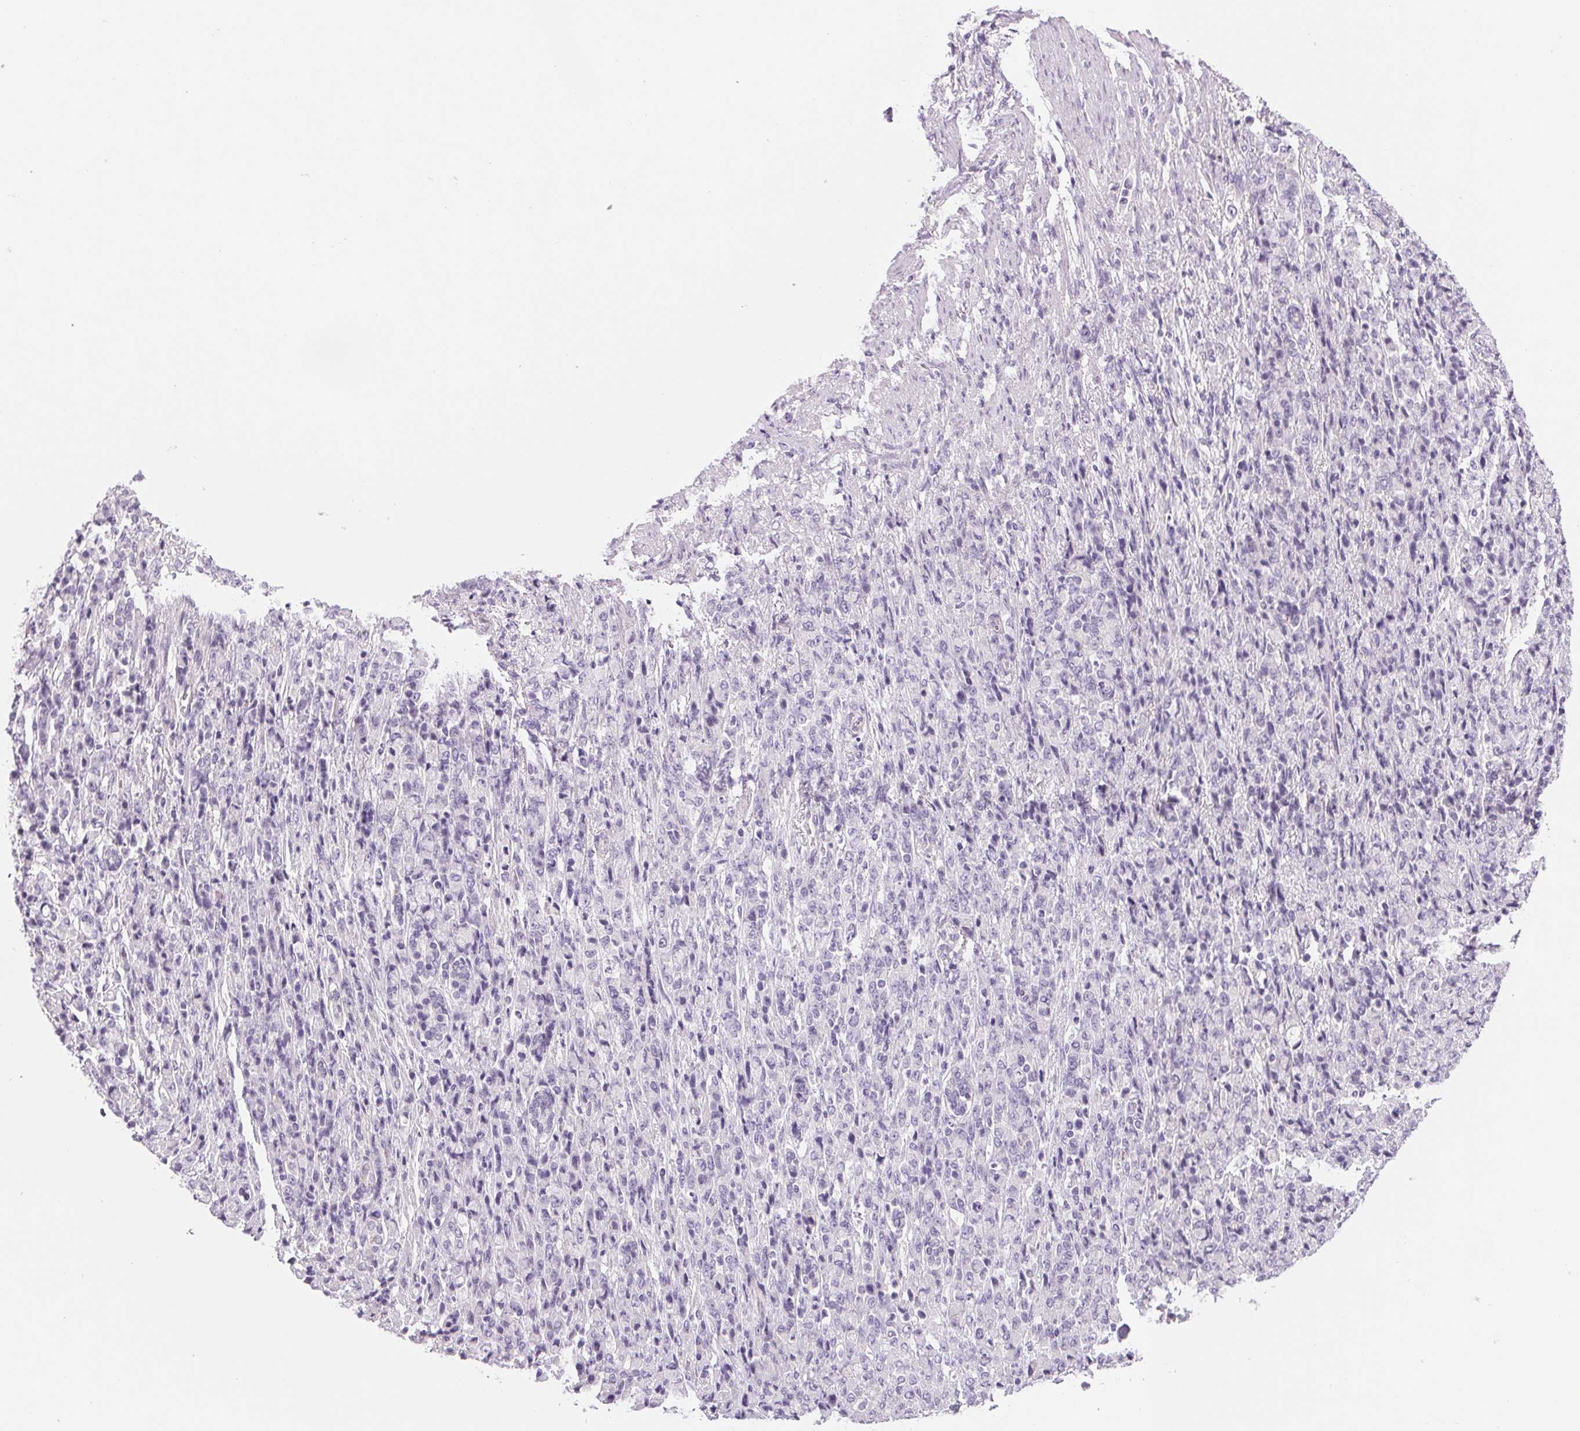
{"staining": {"intensity": "negative", "quantity": "none", "location": "none"}, "tissue": "stomach cancer", "cell_type": "Tumor cells", "image_type": "cancer", "snomed": [{"axis": "morphology", "description": "Adenocarcinoma, NOS"}, {"axis": "topography", "description": "Stomach"}], "caption": "Tumor cells show no significant positivity in stomach cancer (adenocarcinoma).", "gene": "CCDC168", "patient": {"sex": "female", "age": 79}}